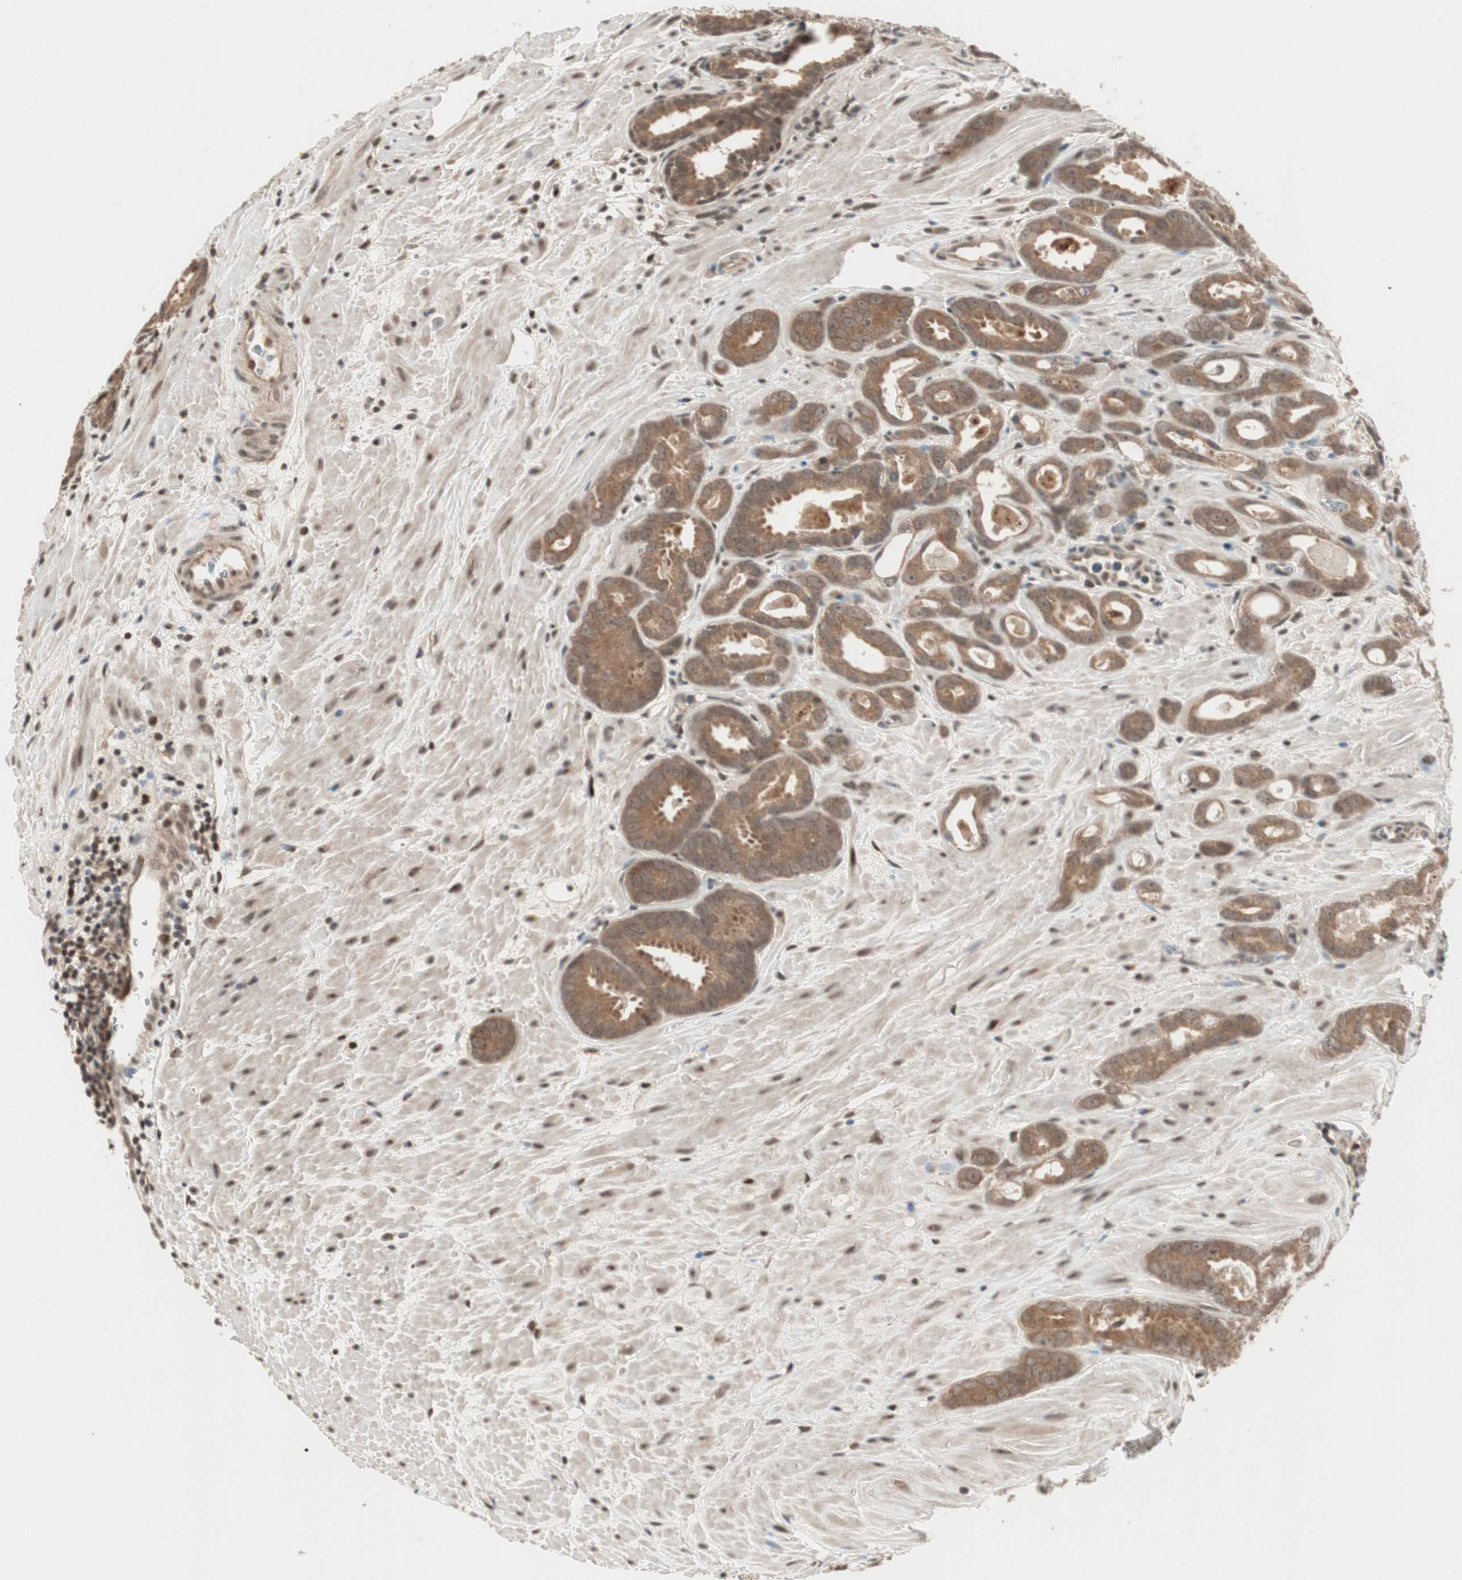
{"staining": {"intensity": "moderate", "quantity": ">75%", "location": "cytoplasmic/membranous,nuclear"}, "tissue": "prostate cancer", "cell_type": "Tumor cells", "image_type": "cancer", "snomed": [{"axis": "morphology", "description": "Adenocarcinoma, Low grade"}, {"axis": "topography", "description": "Prostate"}], "caption": "High-magnification brightfield microscopy of prostate low-grade adenocarcinoma stained with DAB (brown) and counterstained with hematoxylin (blue). tumor cells exhibit moderate cytoplasmic/membranous and nuclear positivity is identified in about>75% of cells.", "gene": "ZNF701", "patient": {"sex": "male", "age": 57}}